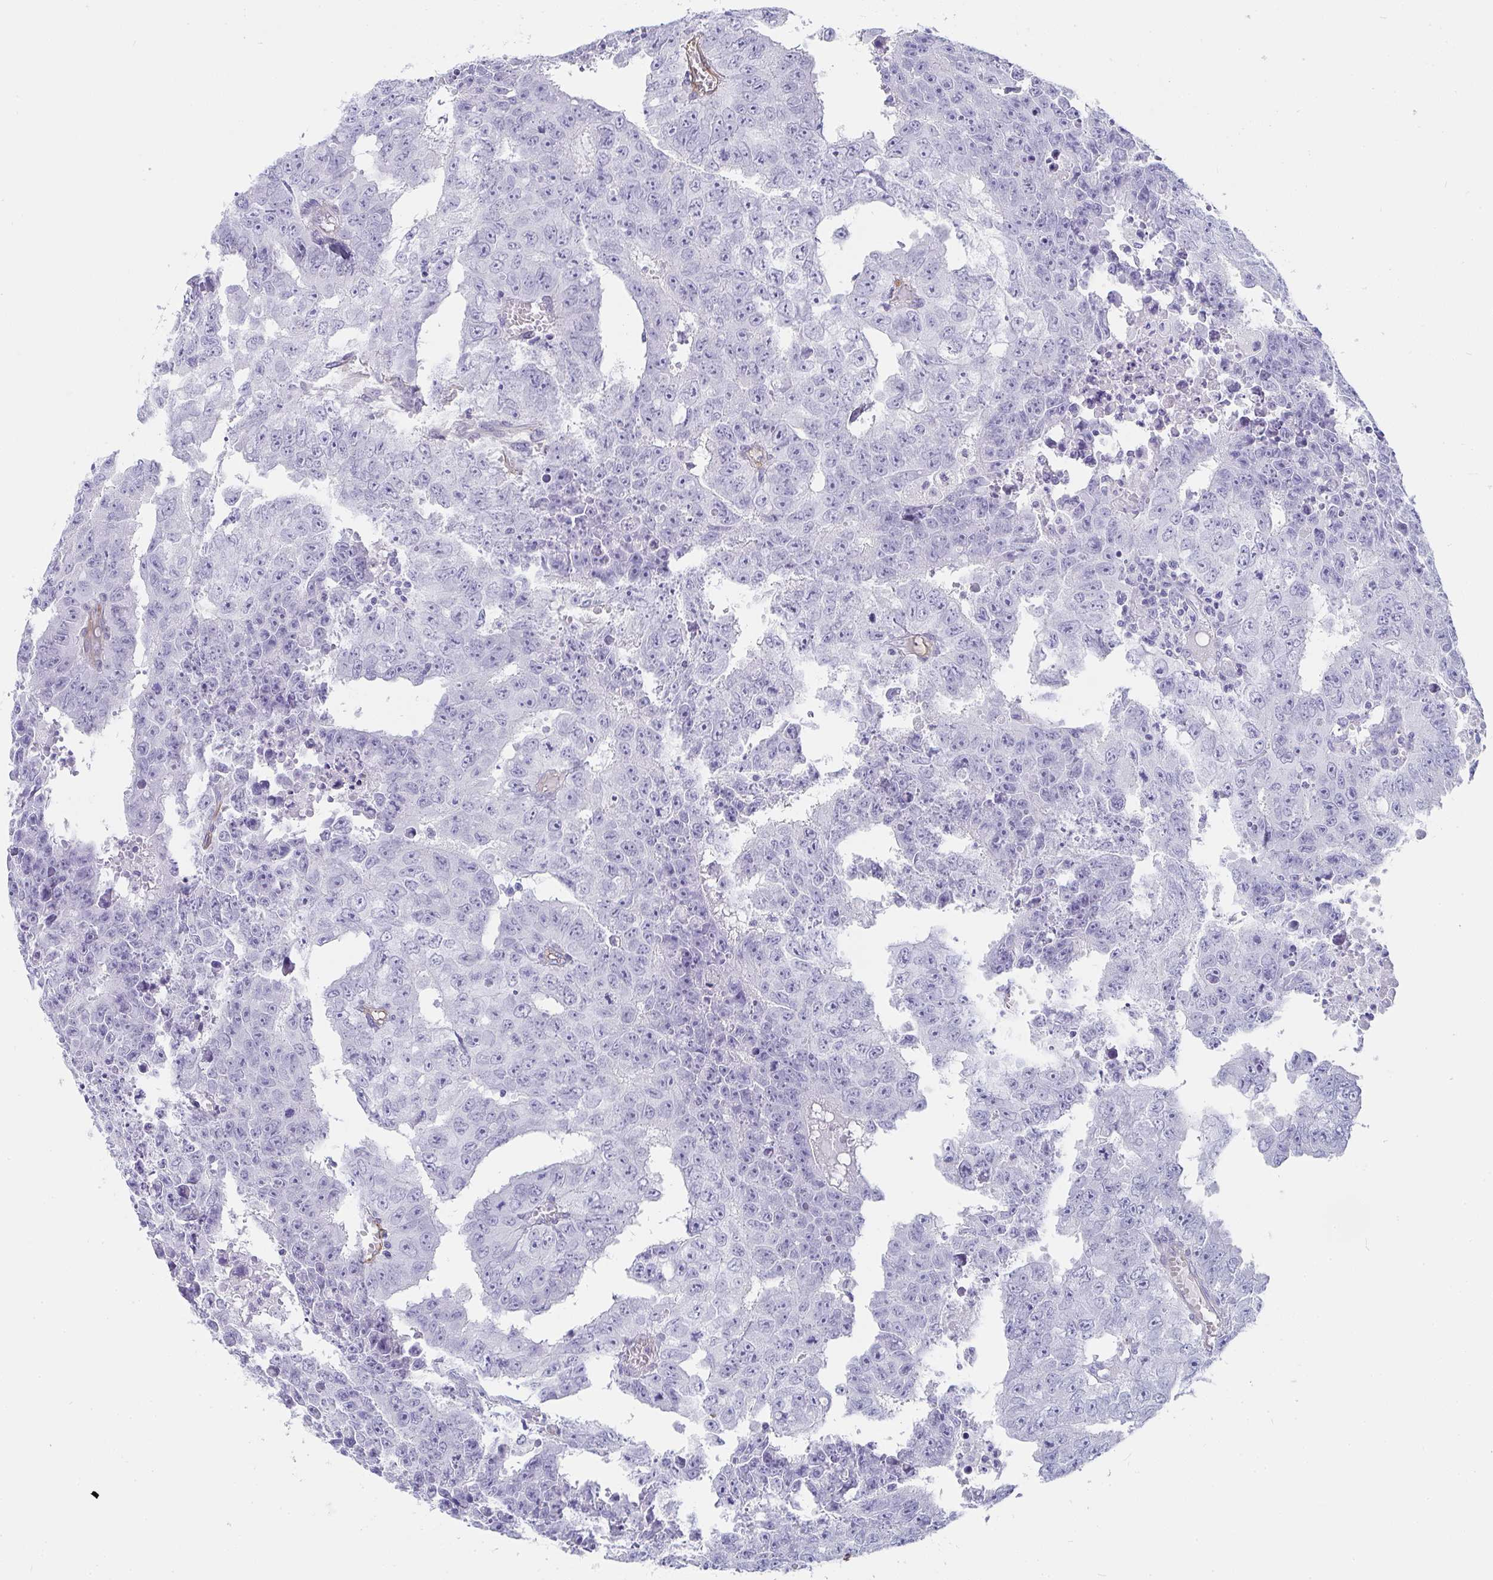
{"staining": {"intensity": "negative", "quantity": "none", "location": "none"}, "tissue": "testis cancer", "cell_type": "Tumor cells", "image_type": "cancer", "snomed": [{"axis": "morphology", "description": "Carcinoma, Embryonal, NOS"}, {"axis": "morphology", "description": "Teratoma, malignant, NOS"}, {"axis": "topography", "description": "Testis"}], "caption": "Immunohistochemical staining of human testis cancer exhibits no significant expression in tumor cells. Brightfield microscopy of immunohistochemistry (IHC) stained with DAB (3,3'-diaminobenzidine) (brown) and hematoxylin (blue), captured at high magnification.", "gene": "PRND", "patient": {"sex": "male", "age": 24}}